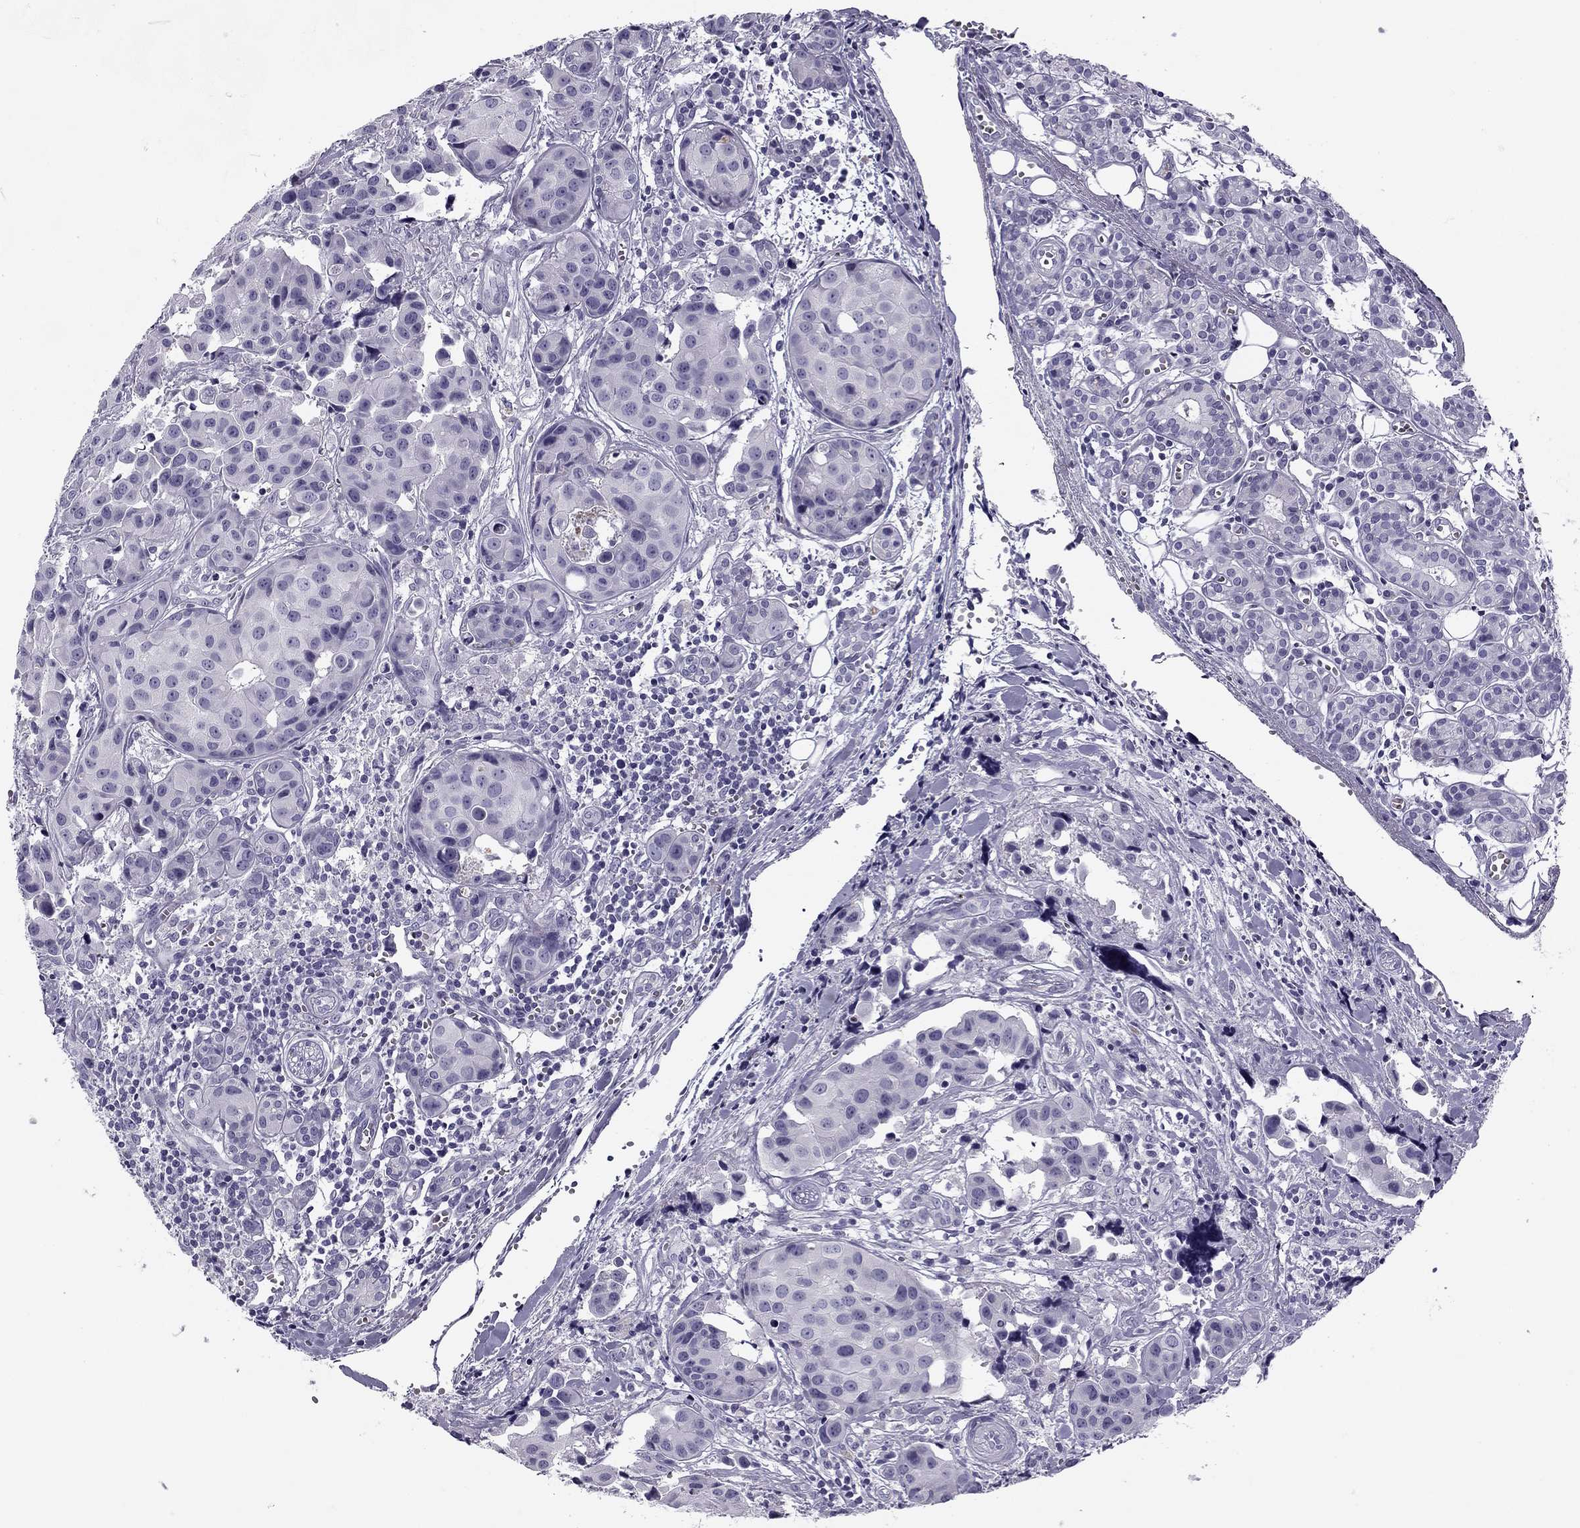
{"staining": {"intensity": "negative", "quantity": "none", "location": "none"}, "tissue": "head and neck cancer", "cell_type": "Tumor cells", "image_type": "cancer", "snomed": [{"axis": "morphology", "description": "Adenocarcinoma, NOS"}, {"axis": "topography", "description": "Head-Neck"}], "caption": "Tumor cells show no significant protein positivity in head and neck adenocarcinoma.", "gene": "MC5R", "patient": {"sex": "male", "age": 76}}